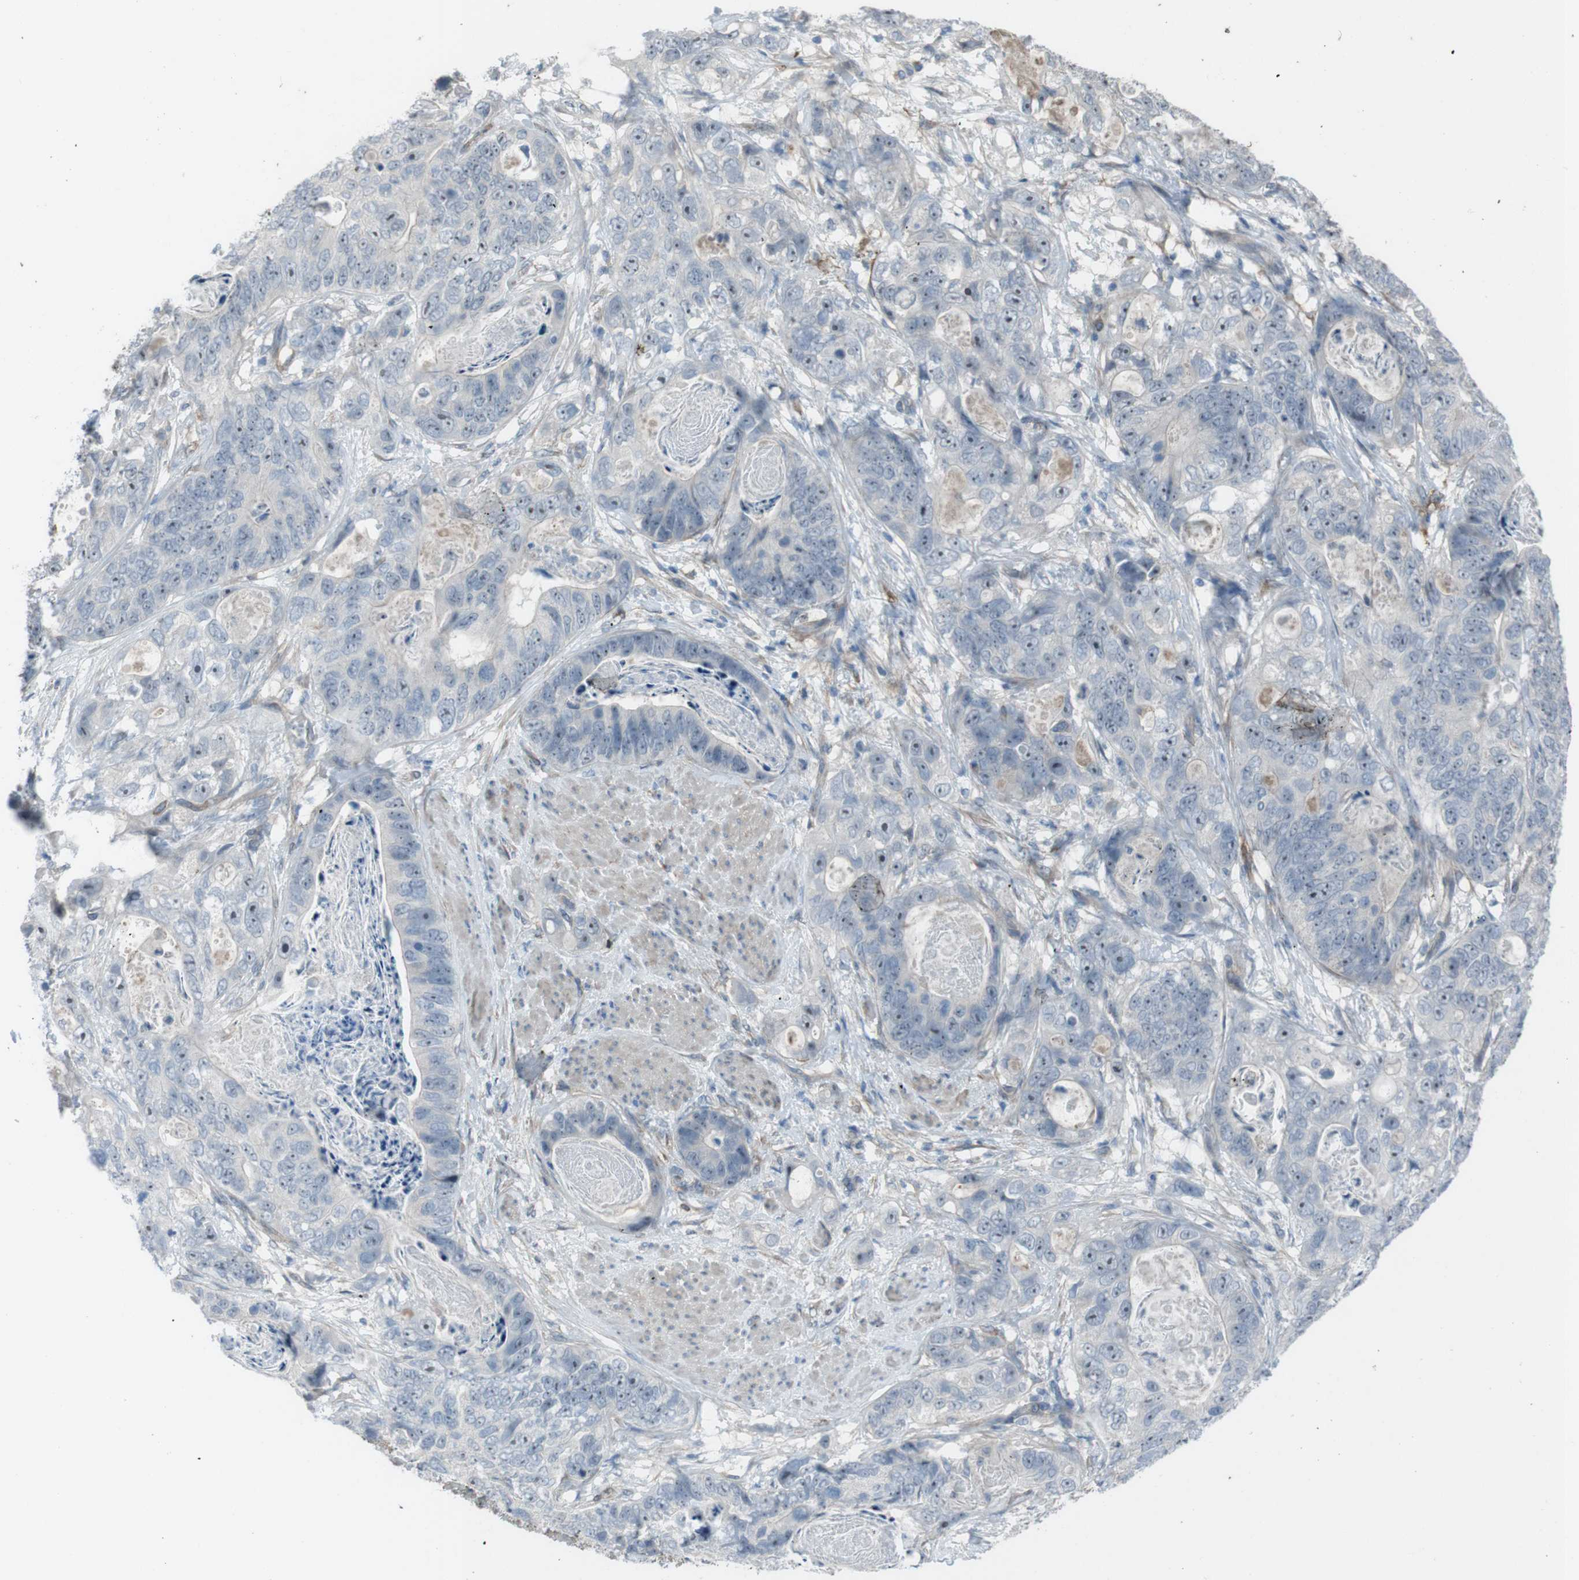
{"staining": {"intensity": "negative", "quantity": "none", "location": "none"}, "tissue": "stomach cancer", "cell_type": "Tumor cells", "image_type": "cancer", "snomed": [{"axis": "morphology", "description": "Adenocarcinoma, NOS"}, {"axis": "topography", "description": "Stomach"}], "caption": "Histopathology image shows no significant protein positivity in tumor cells of stomach cancer.", "gene": "ANK2", "patient": {"sex": "female", "age": 89}}